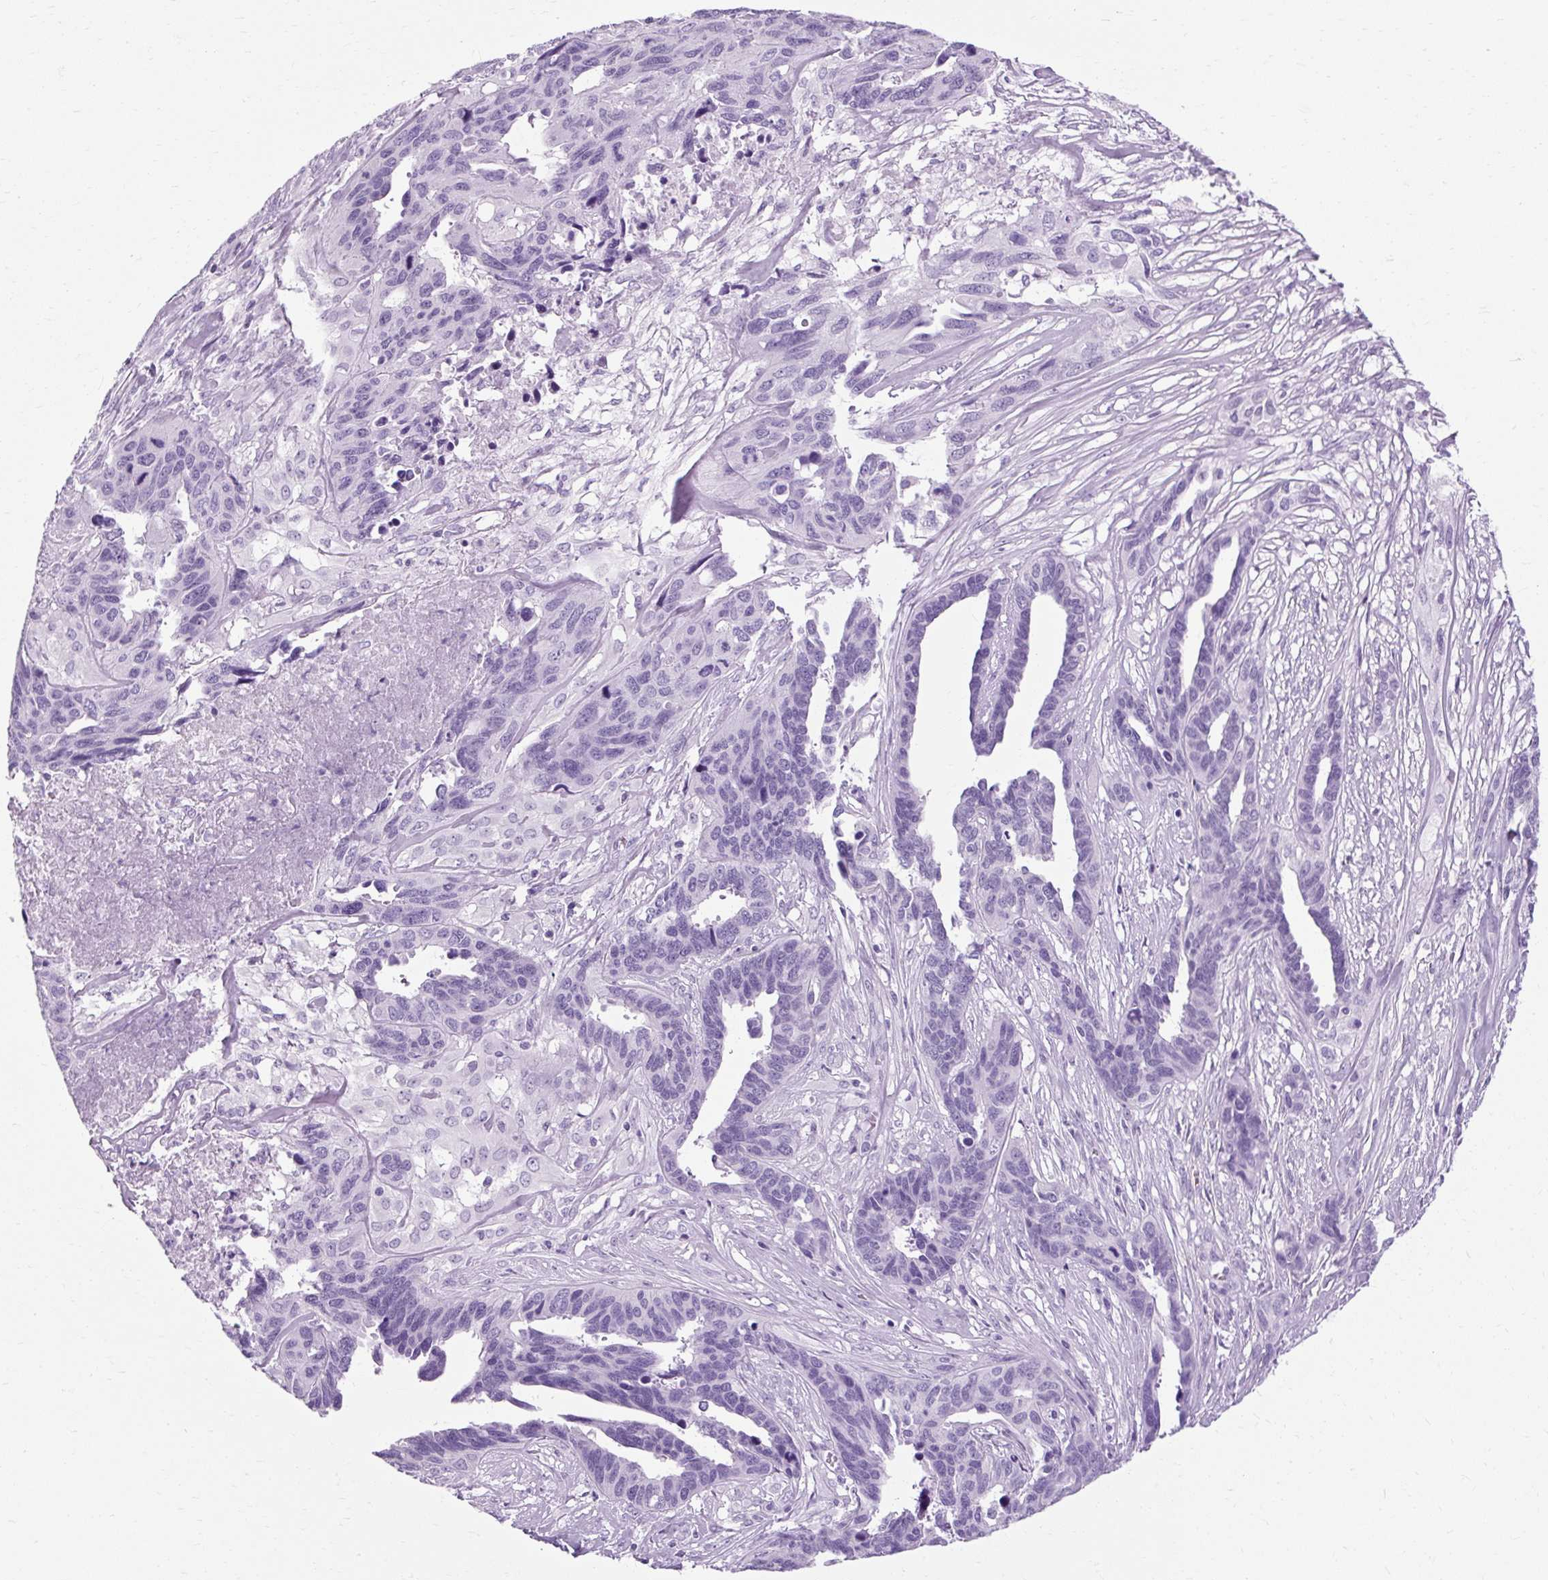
{"staining": {"intensity": "negative", "quantity": "none", "location": "none"}, "tissue": "ovarian cancer", "cell_type": "Tumor cells", "image_type": "cancer", "snomed": [{"axis": "morphology", "description": "Cystadenocarcinoma, serous, NOS"}, {"axis": "topography", "description": "Ovary"}], "caption": "Tumor cells show no significant staining in serous cystadenocarcinoma (ovarian).", "gene": "B3GNT4", "patient": {"sex": "female", "age": 64}}